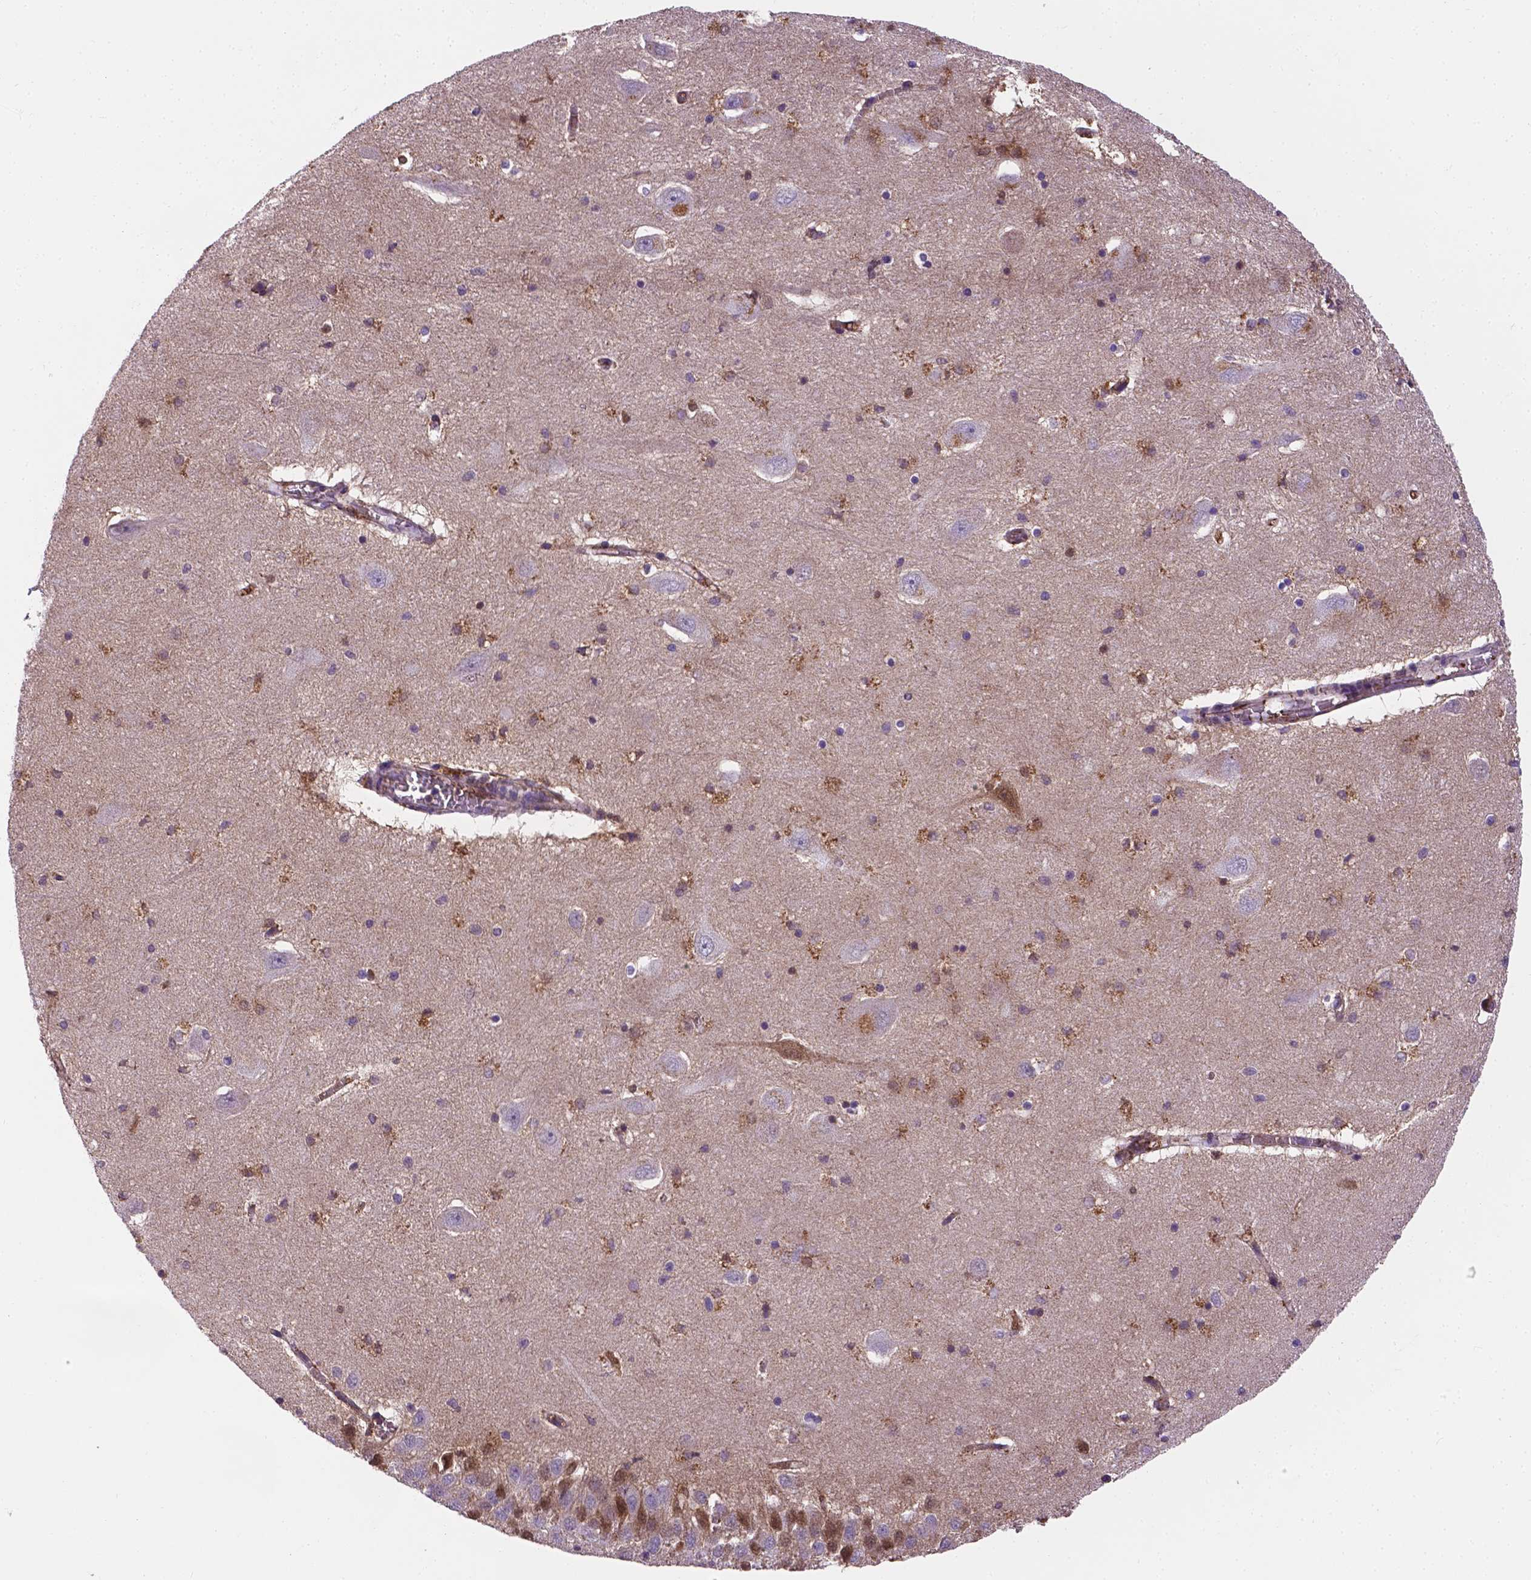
{"staining": {"intensity": "strong", "quantity": "<25%", "location": "cytoplasmic/membranous,nuclear"}, "tissue": "hippocampus", "cell_type": "Glial cells", "image_type": "normal", "snomed": [{"axis": "morphology", "description": "Normal tissue, NOS"}, {"axis": "topography", "description": "Hippocampus"}], "caption": "High-magnification brightfield microscopy of unremarkable hippocampus stained with DAB (brown) and counterstained with hematoxylin (blue). glial cells exhibit strong cytoplasmic/membranous,nuclear expression is present in about<25% of cells. Using DAB (brown) and hematoxylin (blue) stains, captured at high magnification using brightfield microscopy.", "gene": "APOE", "patient": {"sex": "male", "age": 58}}